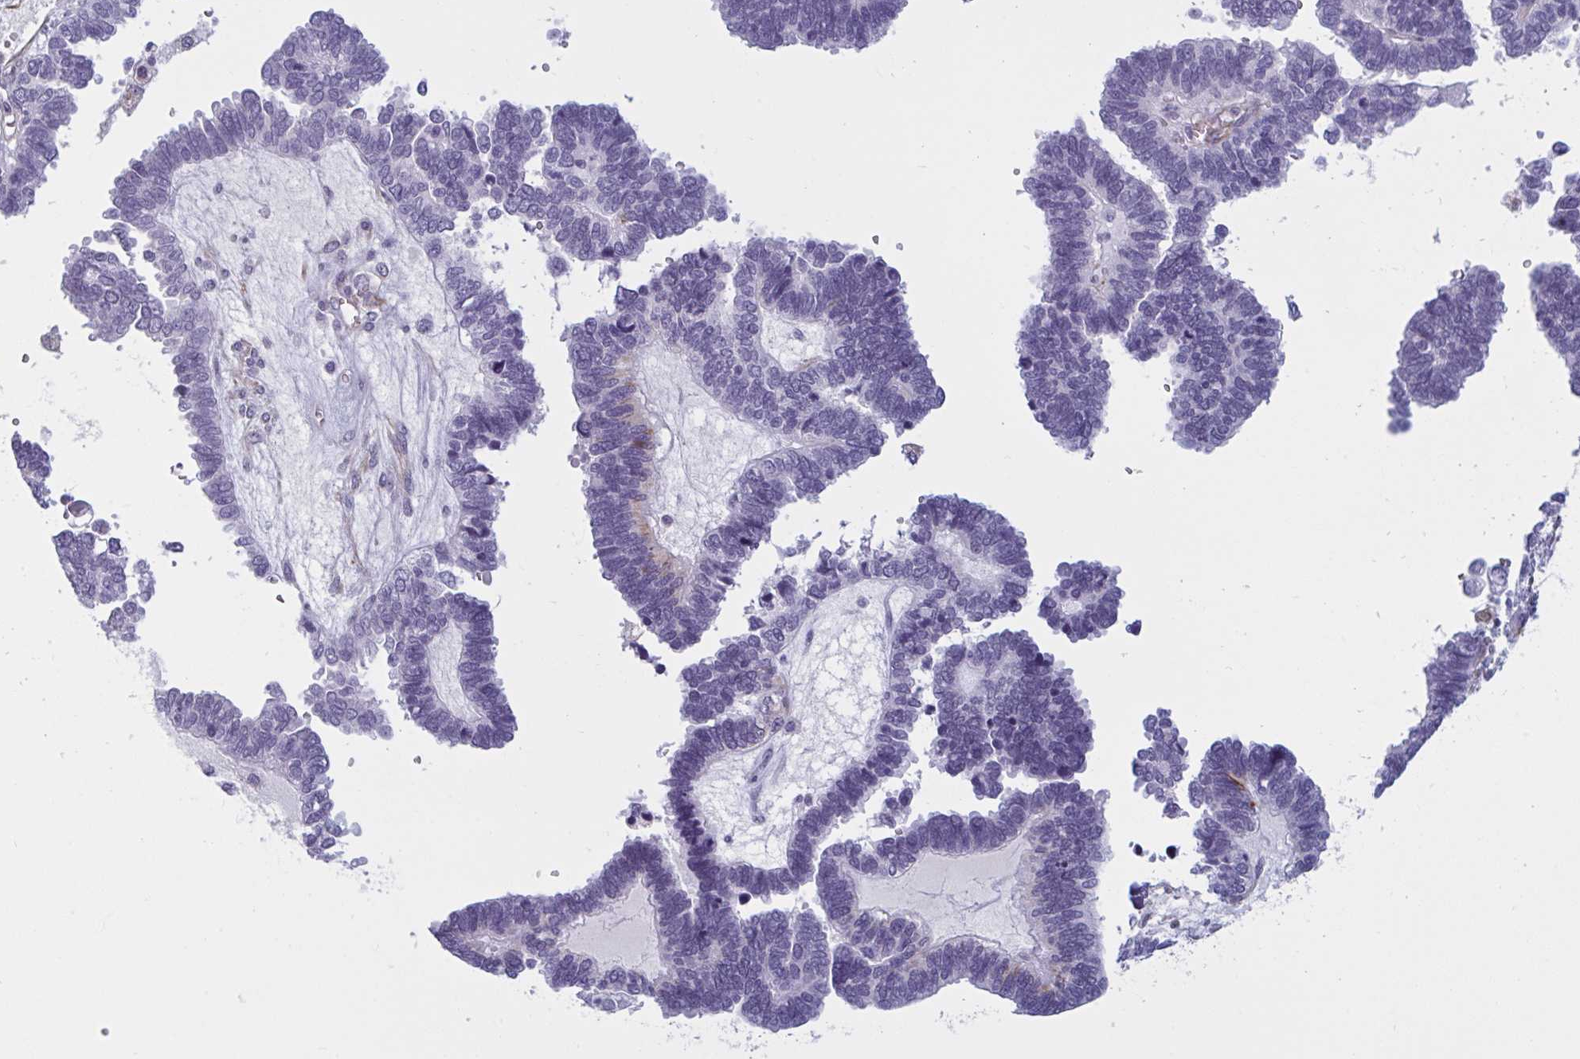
{"staining": {"intensity": "negative", "quantity": "none", "location": "none"}, "tissue": "ovarian cancer", "cell_type": "Tumor cells", "image_type": "cancer", "snomed": [{"axis": "morphology", "description": "Cystadenocarcinoma, serous, NOS"}, {"axis": "topography", "description": "Ovary"}], "caption": "The immunohistochemistry histopathology image has no significant expression in tumor cells of ovarian cancer tissue.", "gene": "OR1L3", "patient": {"sex": "female", "age": 51}}